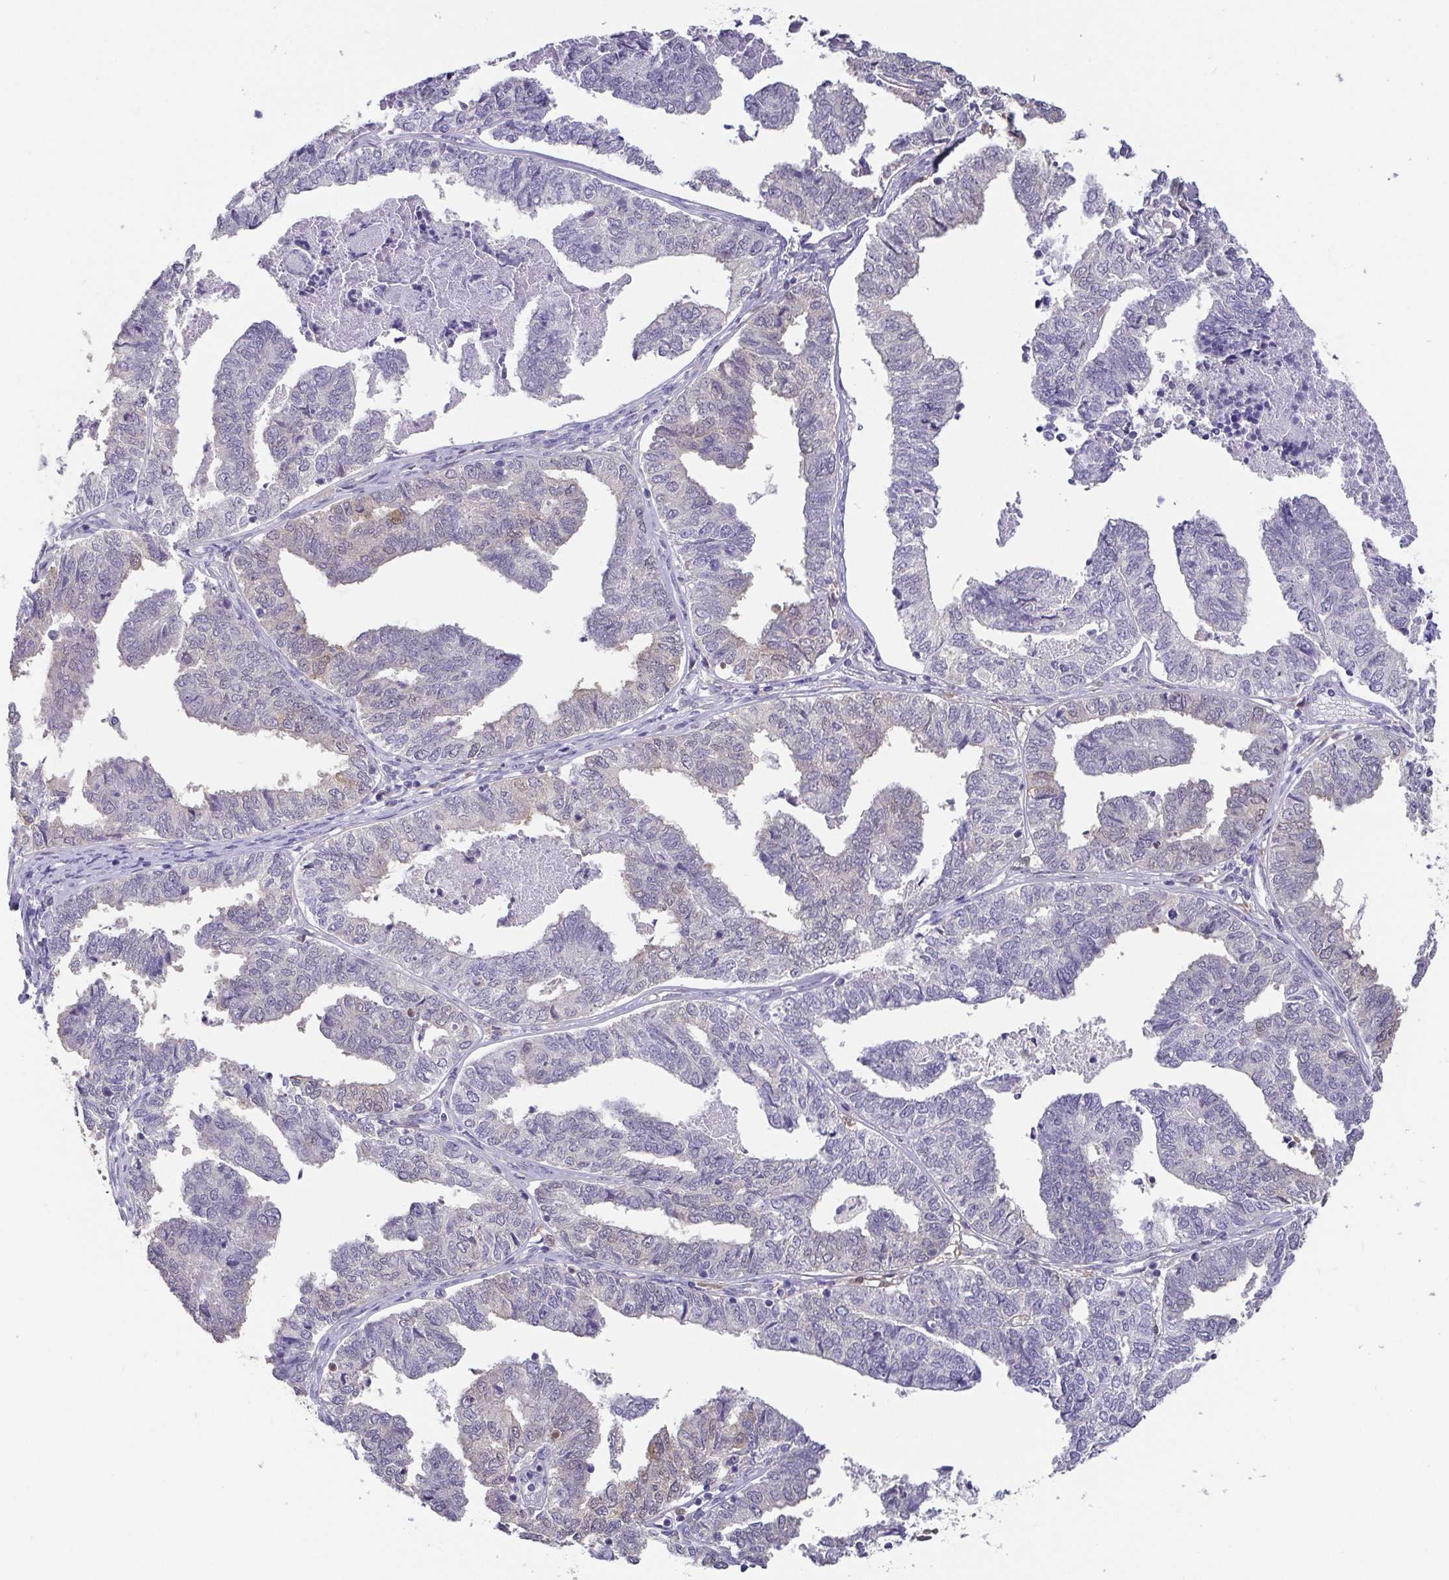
{"staining": {"intensity": "negative", "quantity": "none", "location": "none"}, "tissue": "endometrial cancer", "cell_type": "Tumor cells", "image_type": "cancer", "snomed": [{"axis": "morphology", "description": "Adenocarcinoma, NOS"}, {"axis": "topography", "description": "Endometrium"}], "caption": "Endometrial cancer (adenocarcinoma) stained for a protein using IHC displays no staining tumor cells.", "gene": "IDH1", "patient": {"sex": "female", "age": 73}}